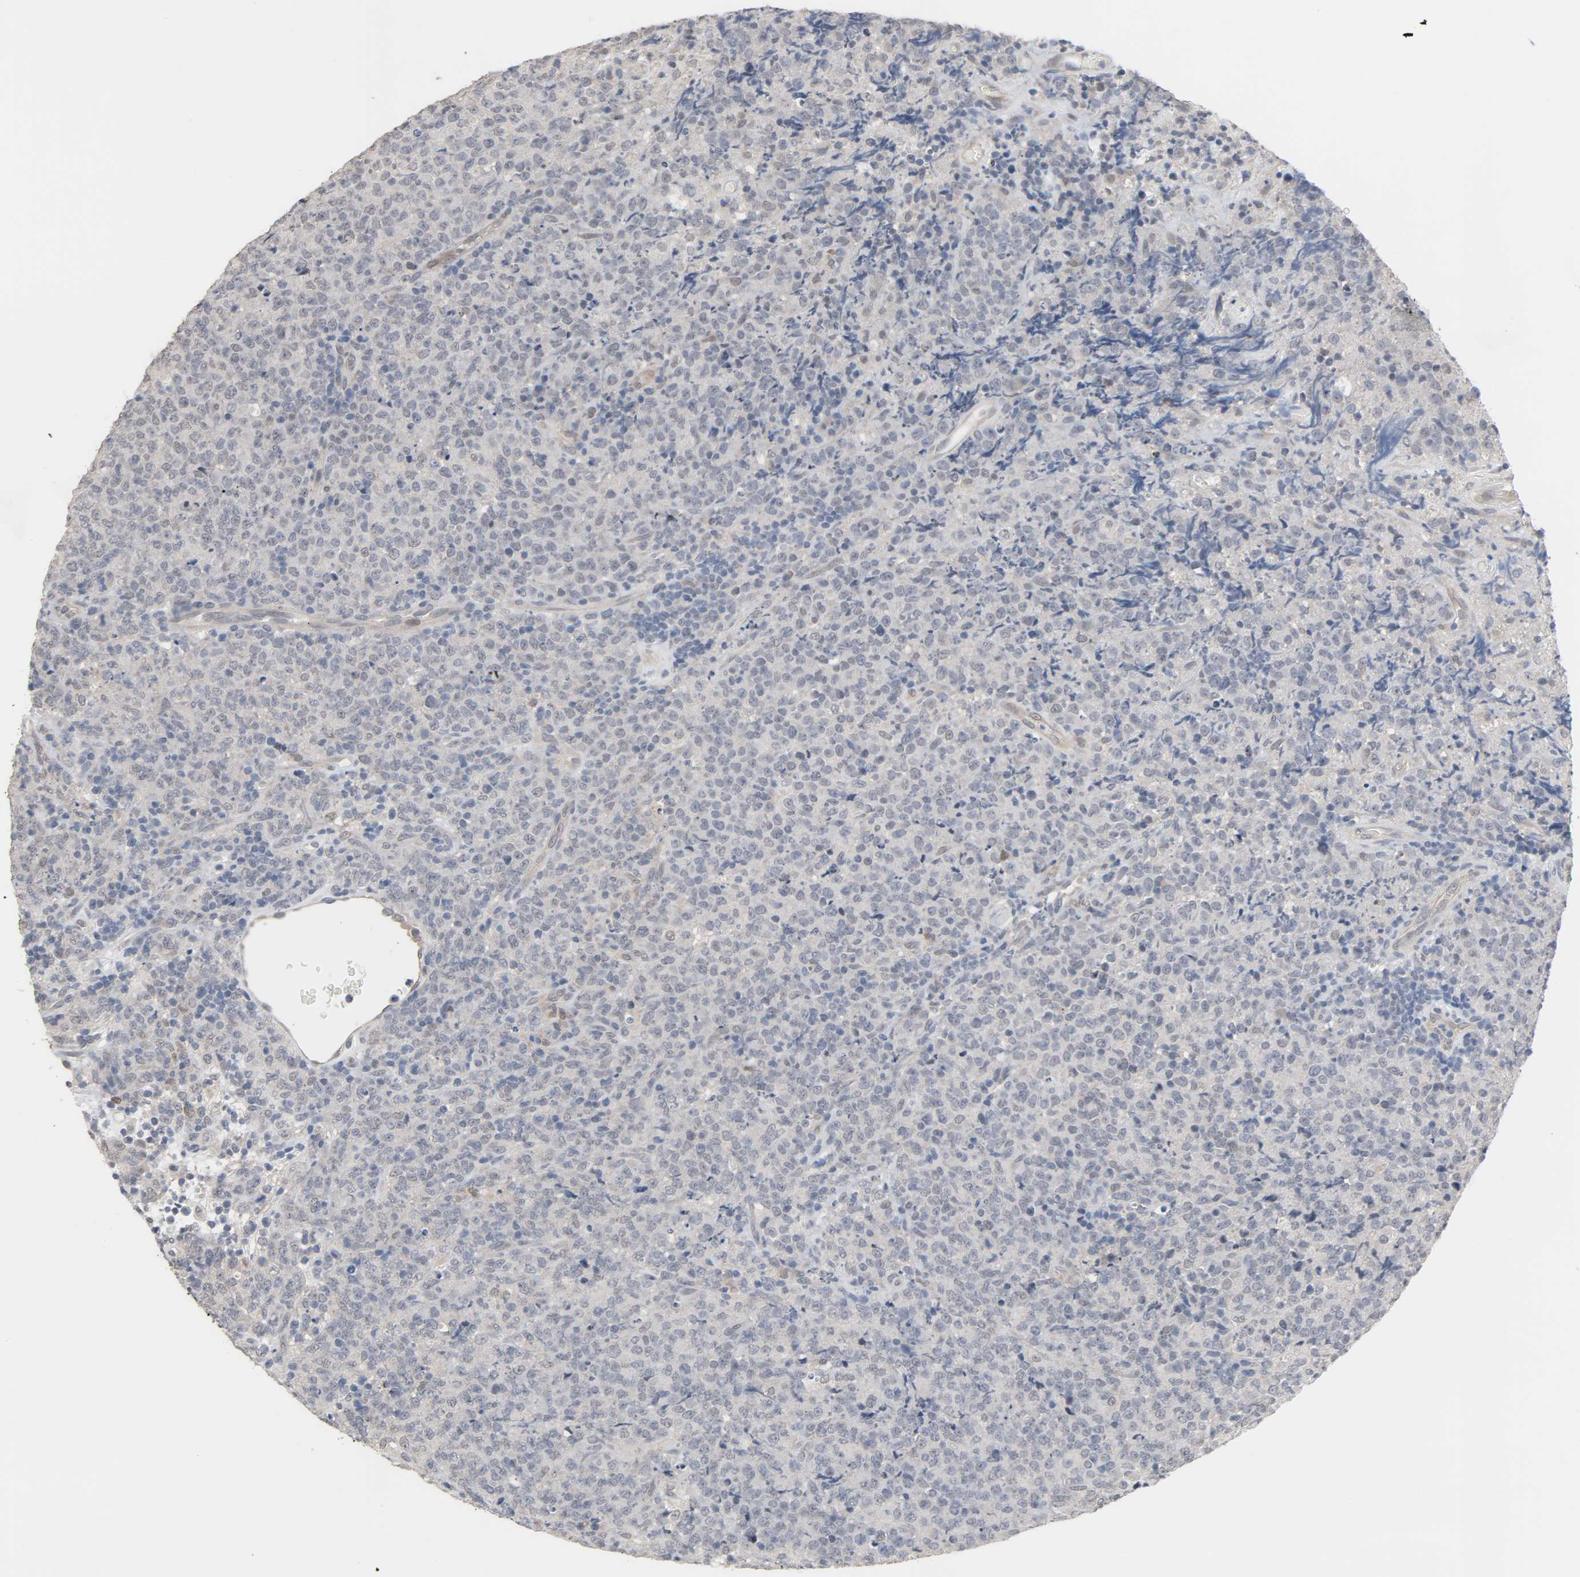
{"staining": {"intensity": "negative", "quantity": "none", "location": "none"}, "tissue": "lymphoma", "cell_type": "Tumor cells", "image_type": "cancer", "snomed": [{"axis": "morphology", "description": "Malignant lymphoma, non-Hodgkin's type, High grade"}, {"axis": "topography", "description": "Tonsil"}], "caption": "Tumor cells are negative for brown protein staining in malignant lymphoma, non-Hodgkin's type (high-grade). Brightfield microscopy of IHC stained with DAB (3,3'-diaminobenzidine) (brown) and hematoxylin (blue), captured at high magnification.", "gene": "ACSS2", "patient": {"sex": "female", "age": 36}}